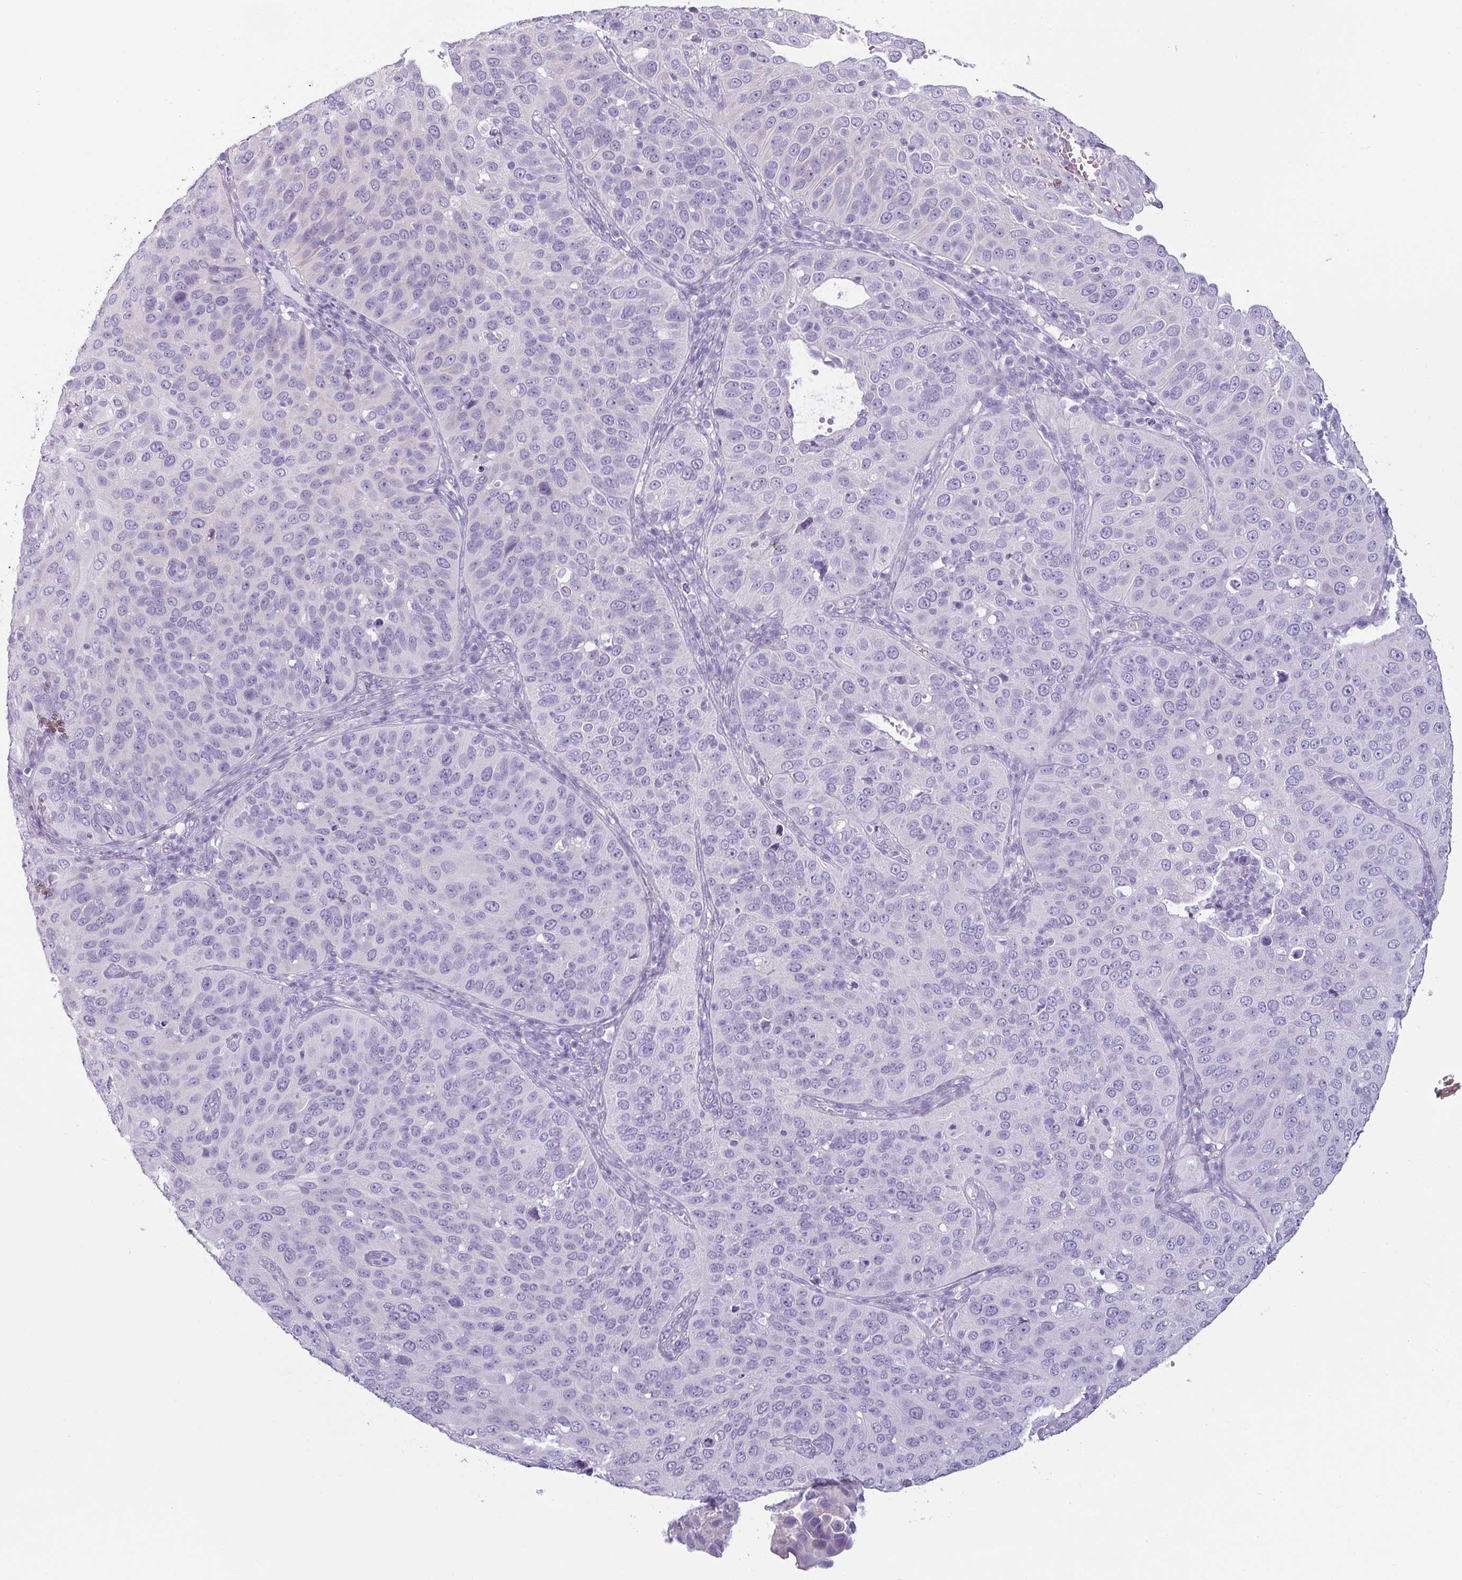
{"staining": {"intensity": "negative", "quantity": "none", "location": "none"}, "tissue": "cervical cancer", "cell_type": "Tumor cells", "image_type": "cancer", "snomed": [{"axis": "morphology", "description": "Squamous cell carcinoma, NOS"}, {"axis": "topography", "description": "Cervix"}], "caption": "Immunohistochemistry (IHC) of human cervical cancer (squamous cell carcinoma) exhibits no expression in tumor cells. The staining is performed using DAB brown chromogen with nuclei counter-stained in using hematoxylin.", "gene": "VCY1B", "patient": {"sex": "female", "age": 36}}